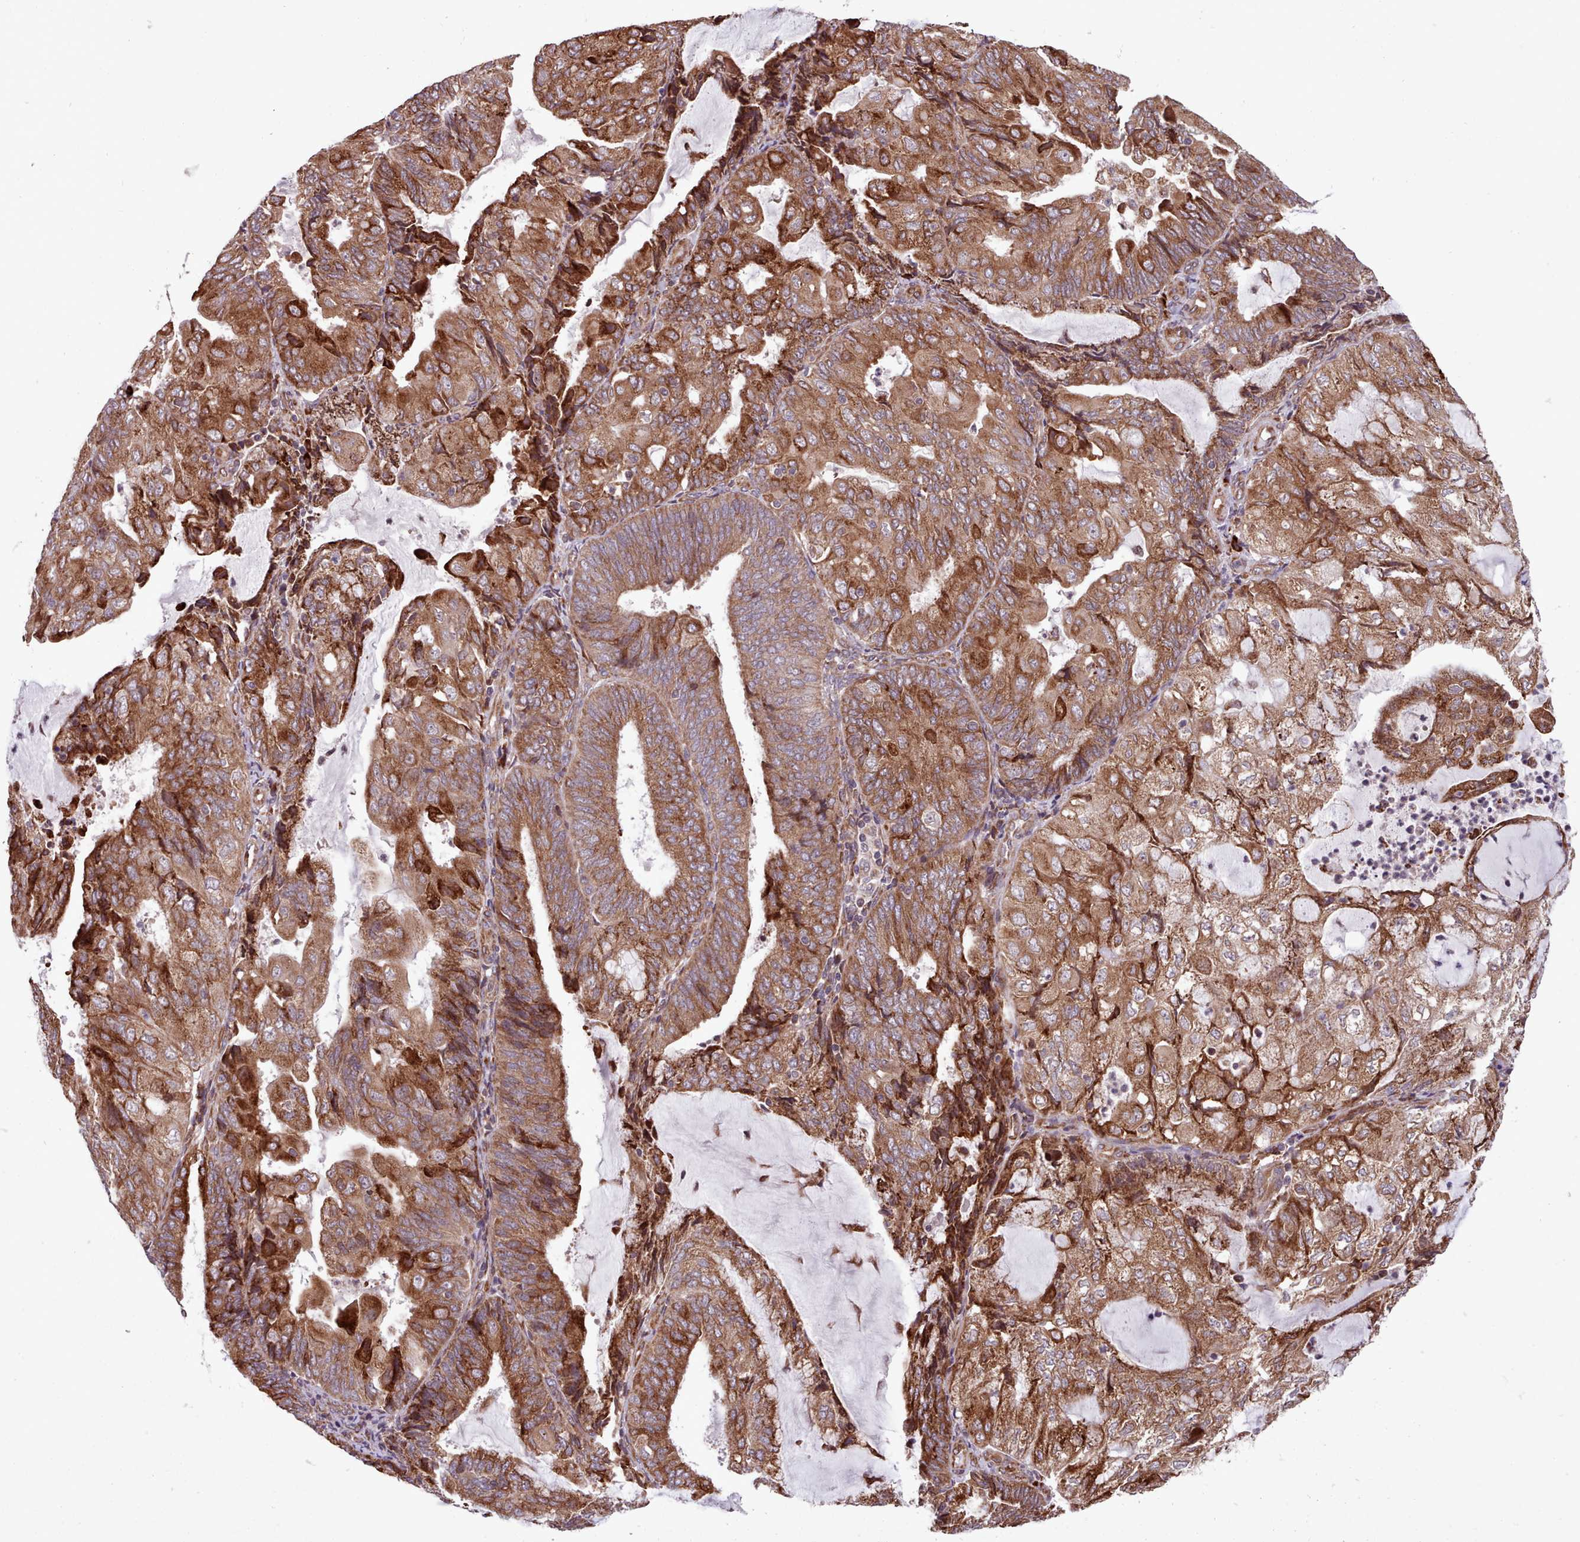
{"staining": {"intensity": "strong", "quantity": ">75%", "location": "cytoplasmic/membranous"}, "tissue": "endometrial cancer", "cell_type": "Tumor cells", "image_type": "cancer", "snomed": [{"axis": "morphology", "description": "Adenocarcinoma, NOS"}, {"axis": "topography", "description": "Endometrium"}], "caption": "This micrograph demonstrates IHC staining of endometrial cancer (adenocarcinoma), with high strong cytoplasmic/membranous positivity in approximately >75% of tumor cells.", "gene": "TTLL3", "patient": {"sex": "female", "age": 81}}